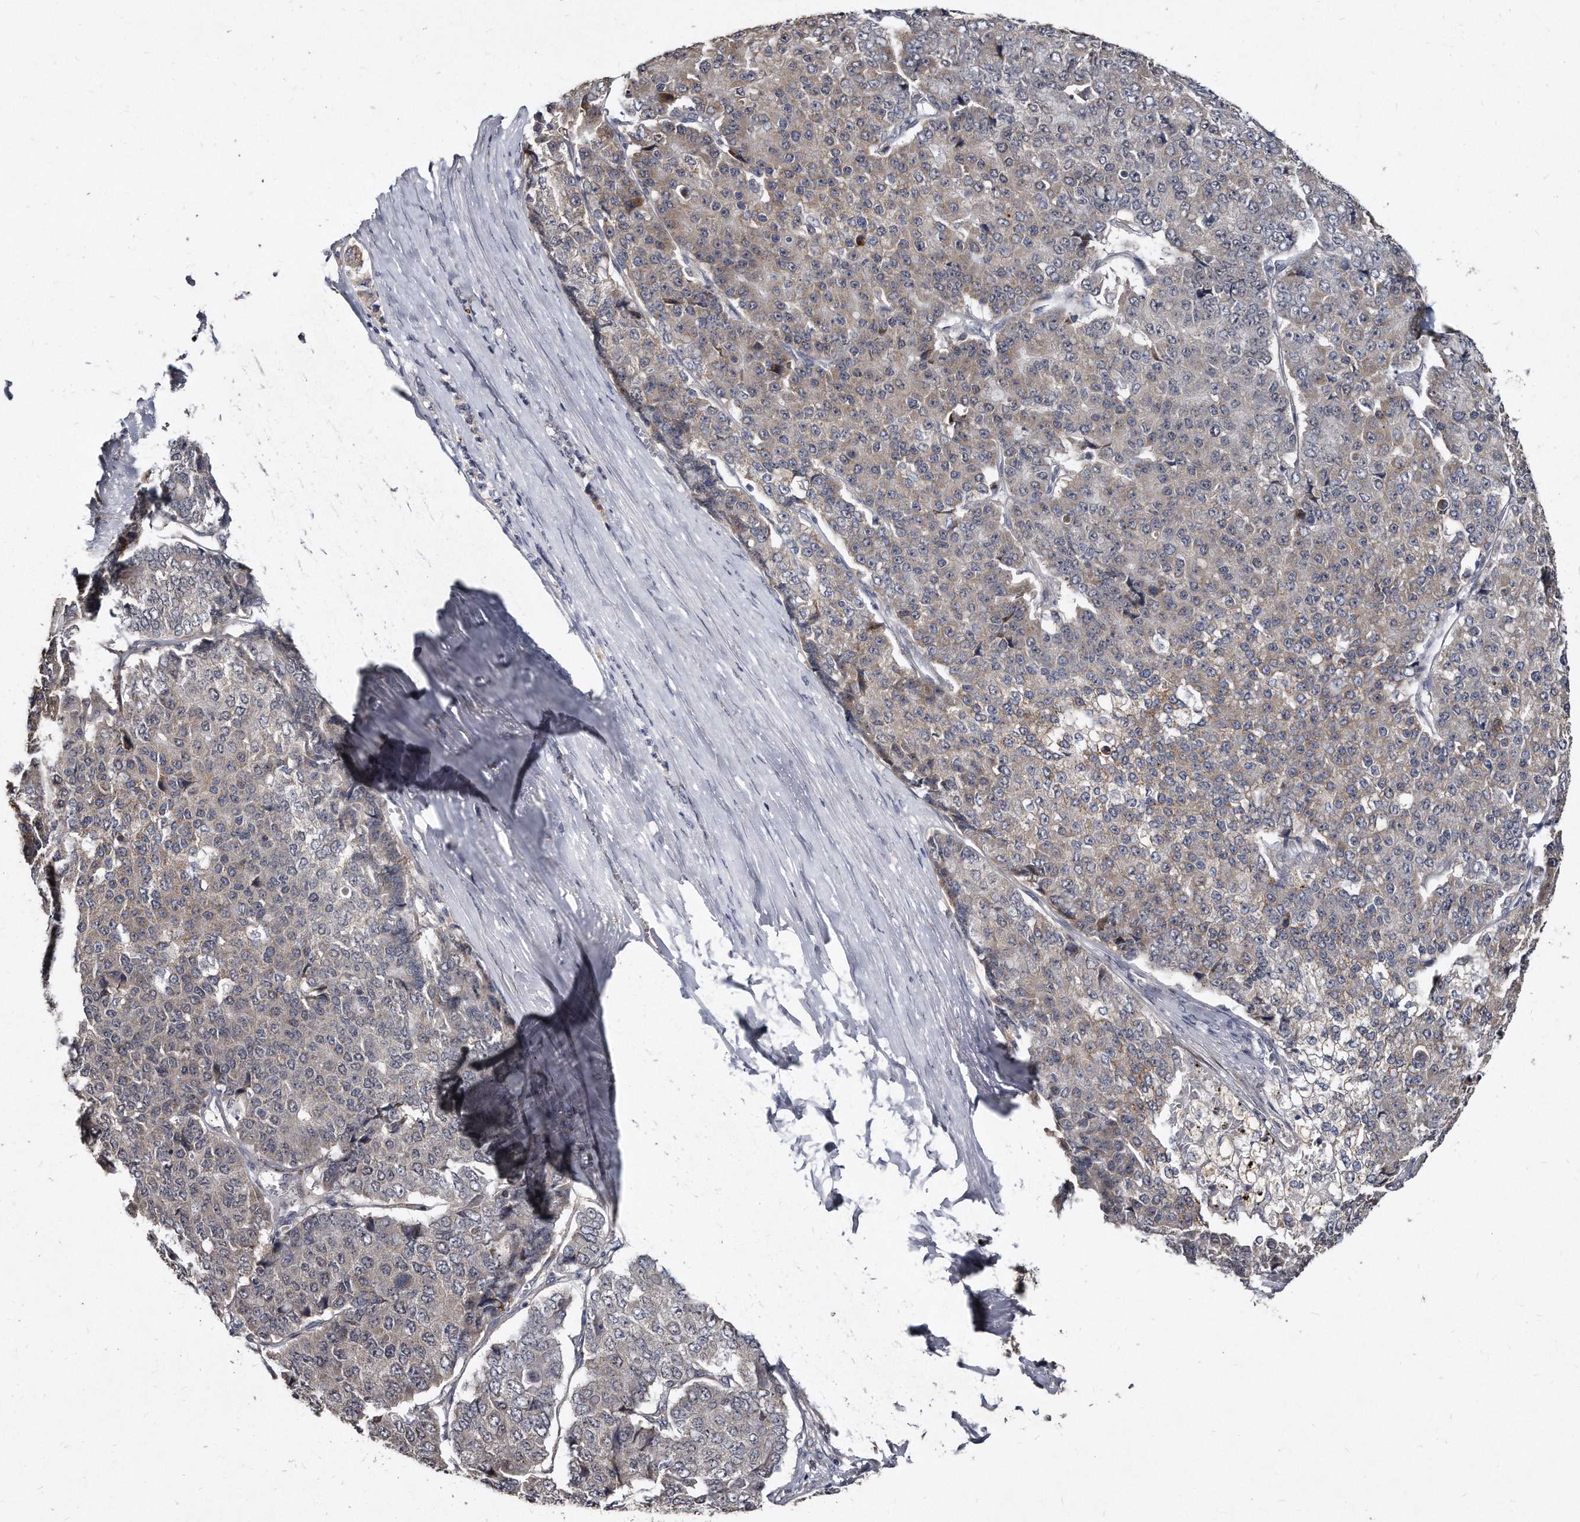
{"staining": {"intensity": "negative", "quantity": "none", "location": "none"}, "tissue": "pancreatic cancer", "cell_type": "Tumor cells", "image_type": "cancer", "snomed": [{"axis": "morphology", "description": "Adenocarcinoma, NOS"}, {"axis": "topography", "description": "Pancreas"}], "caption": "Immunohistochemistry photomicrograph of human adenocarcinoma (pancreatic) stained for a protein (brown), which reveals no positivity in tumor cells.", "gene": "KLHDC3", "patient": {"sex": "male", "age": 50}}